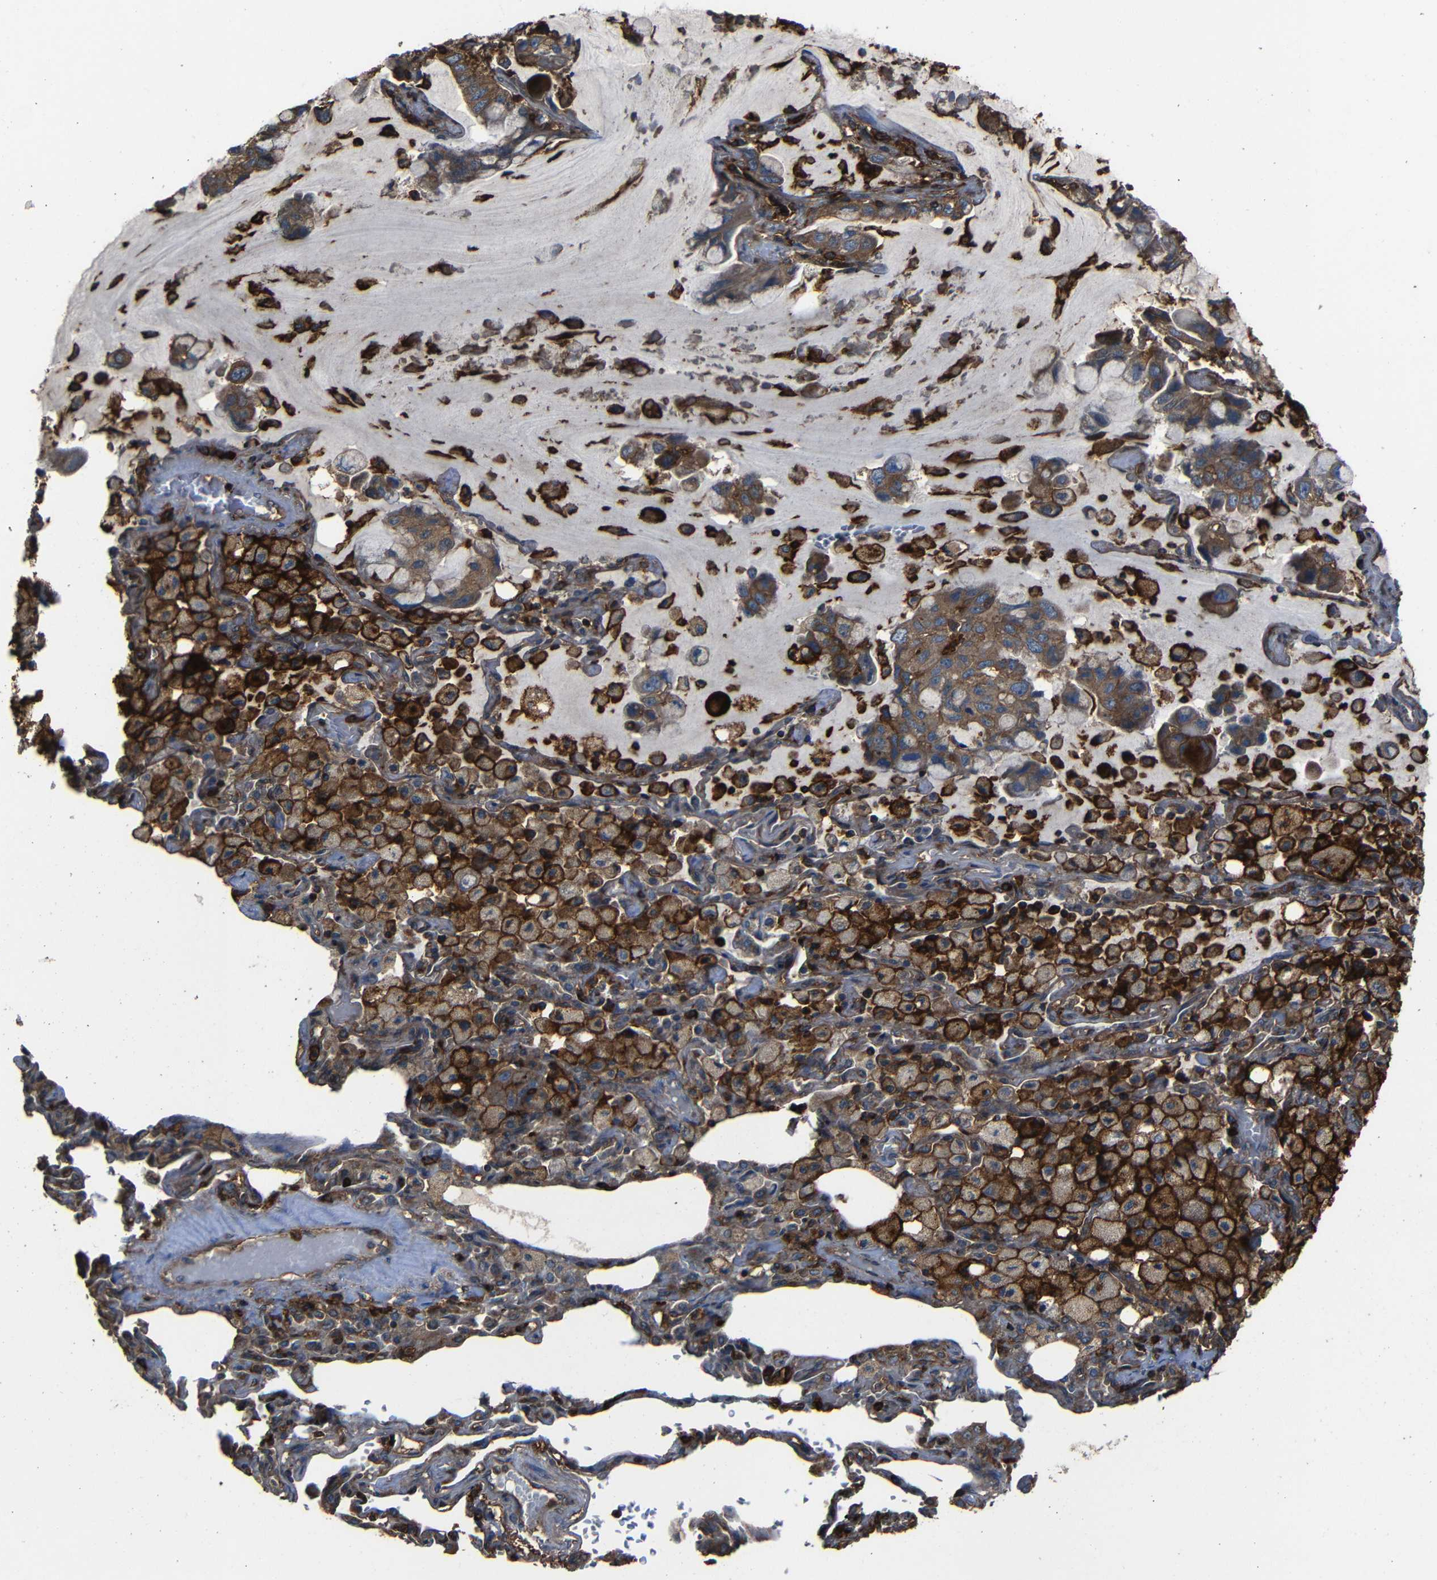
{"staining": {"intensity": "moderate", "quantity": ">75%", "location": "cytoplasmic/membranous"}, "tissue": "lung cancer", "cell_type": "Tumor cells", "image_type": "cancer", "snomed": [{"axis": "morphology", "description": "Adenocarcinoma, NOS"}, {"axis": "topography", "description": "Lung"}], "caption": "Tumor cells exhibit moderate cytoplasmic/membranous expression in approximately >75% of cells in lung adenocarcinoma.", "gene": "ADGRE5", "patient": {"sex": "male", "age": 64}}